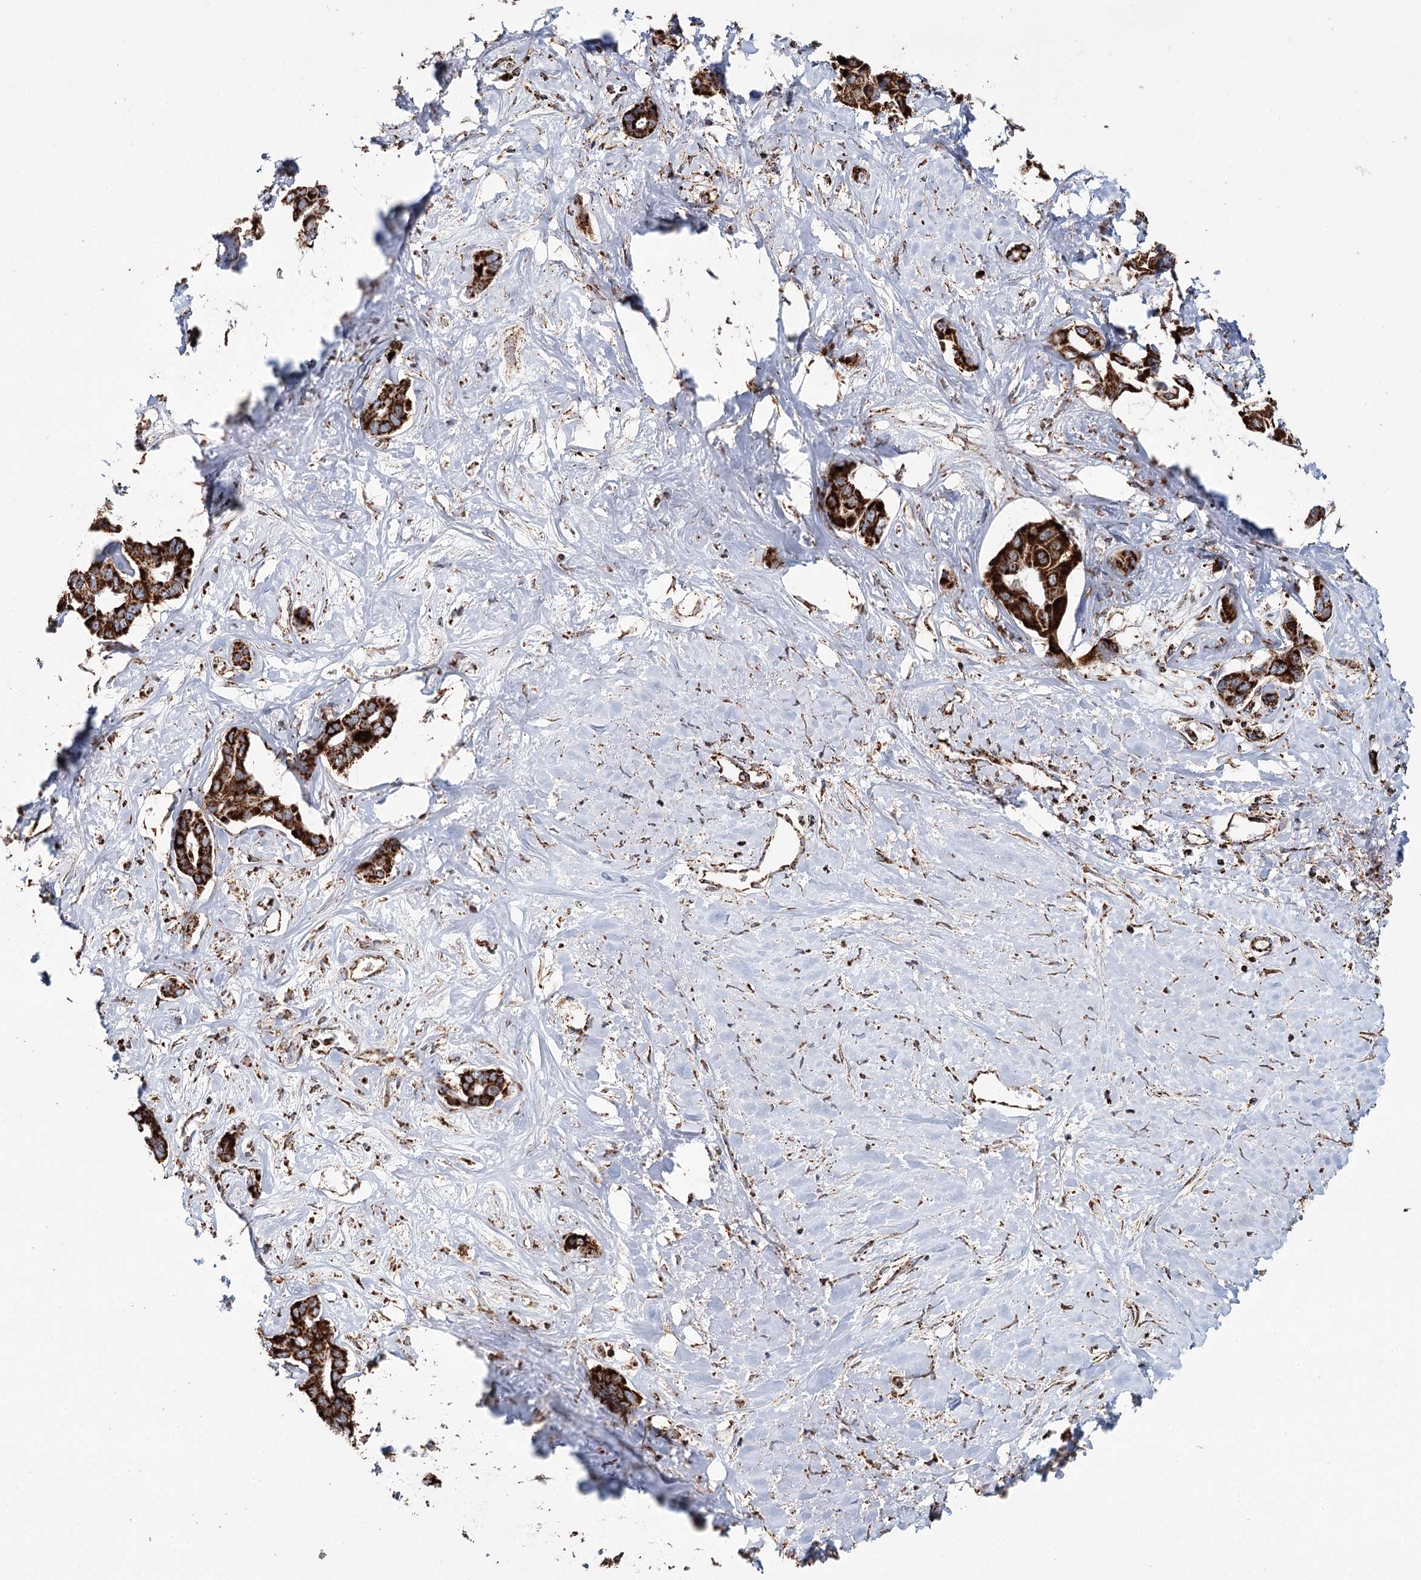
{"staining": {"intensity": "strong", "quantity": ">75%", "location": "cytoplasmic/membranous"}, "tissue": "liver cancer", "cell_type": "Tumor cells", "image_type": "cancer", "snomed": [{"axis": "morphology", "description": "Cholangiocarcinoma"}, {"axis": "topography", "description": "Liver"}], "caption": "Cholangiocarcinoma (liver) stained for a protein (brown) shows strong cytoplasmic/membranous positive staining in approximately >75% of tumor cells.", "gene": "APH1A", "patient": {"sex": "male", "age": 59}}